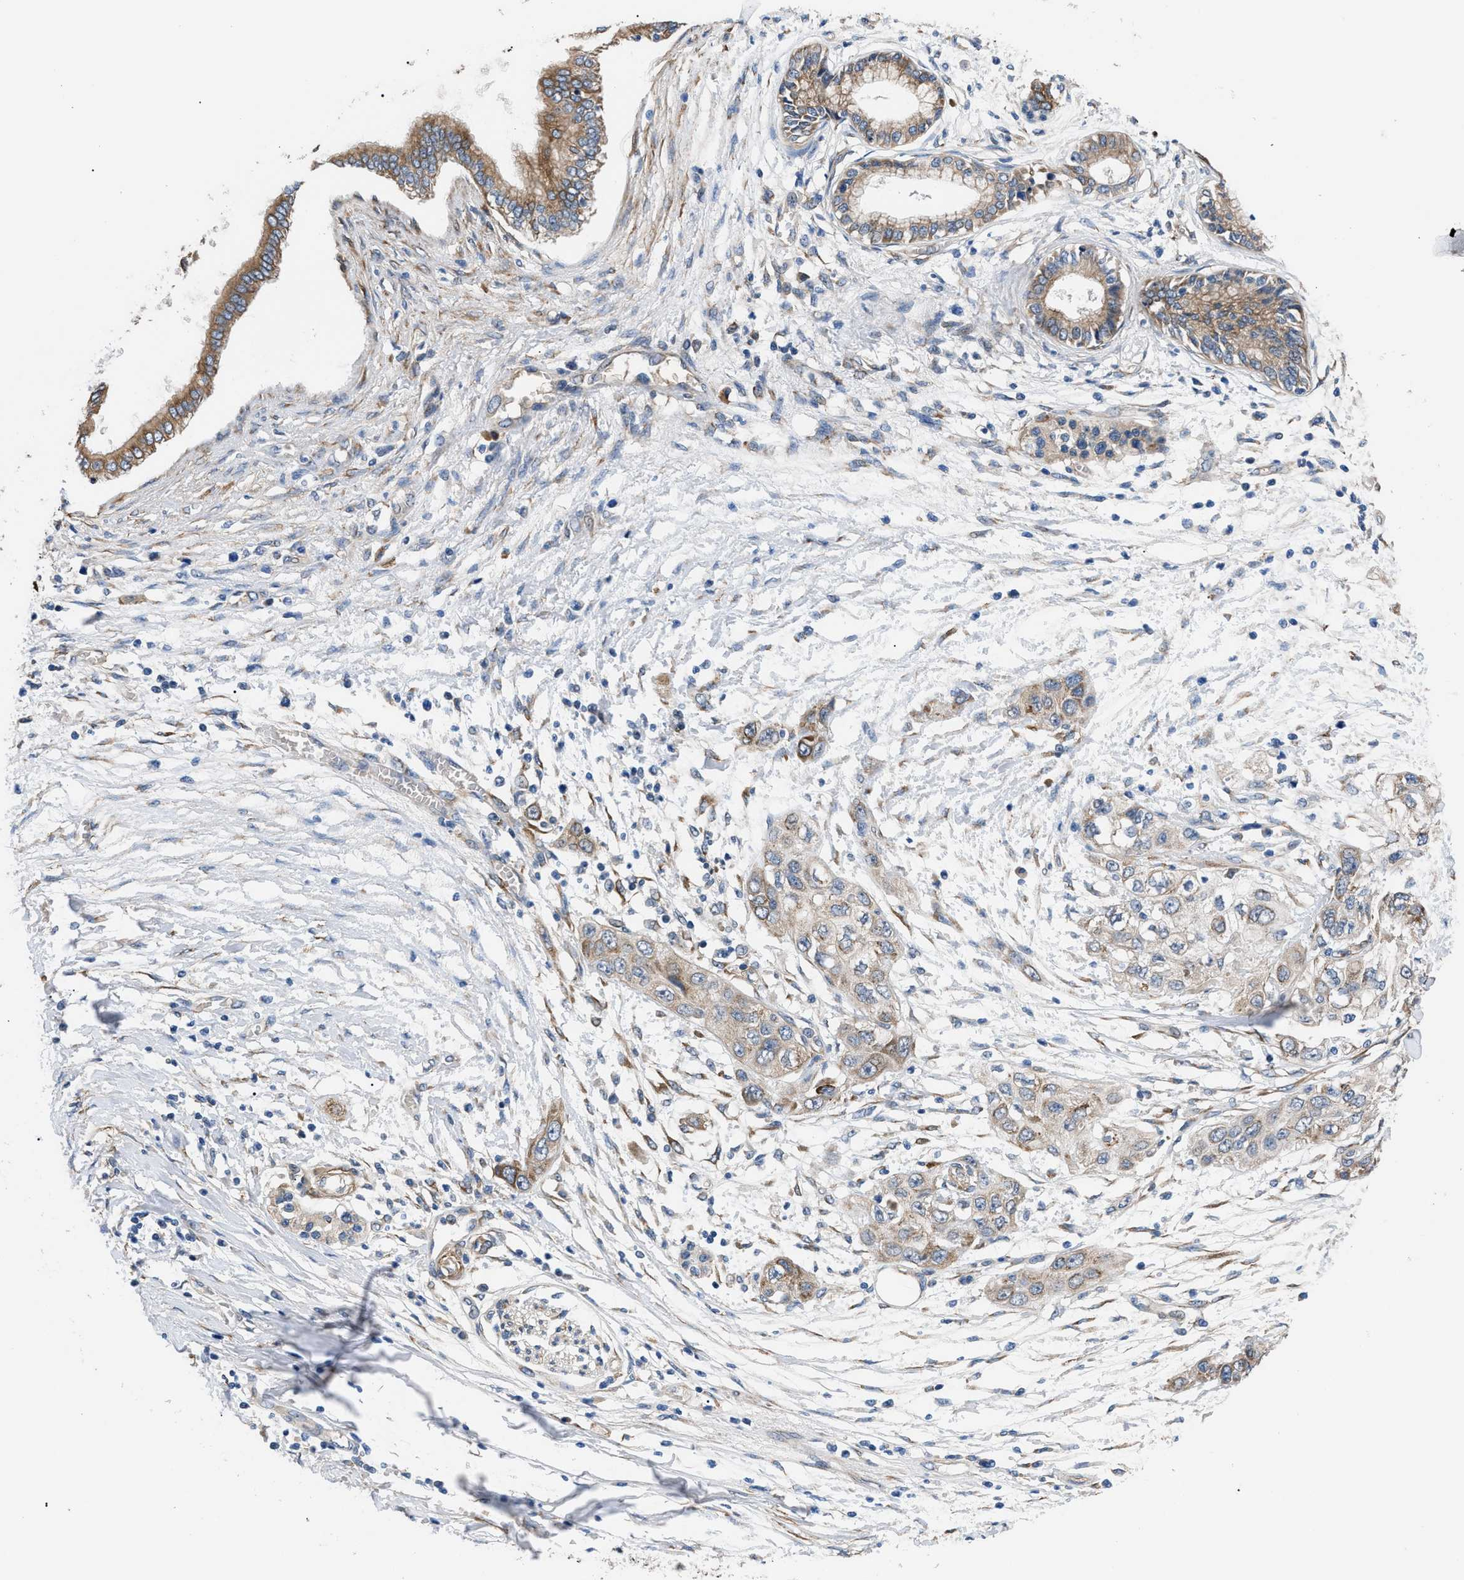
{"staining": {"intensity": "moderate", "quantity": "25%-75%", "location": "cytoplasmic/membranous"}, "tissue": "pancreatic cancer", "cell_type": "Tumor cells", "image_type": "cancer", "snomed": [{"axis": "morphology", "description": "Adenocarcinoma, NOS"}, {"axis": "topography", "description": "Pancreas"}], "caption": "Approximately 25%-75% of tumor cells in adenocarcinoma (pancreatic) demonstrate moderate cytoplasmic/membranous protein staining as visualized by brown immunohistochemical staining.", "gene": "MYO10", "patient": {"sex": "female", "age": 70}}